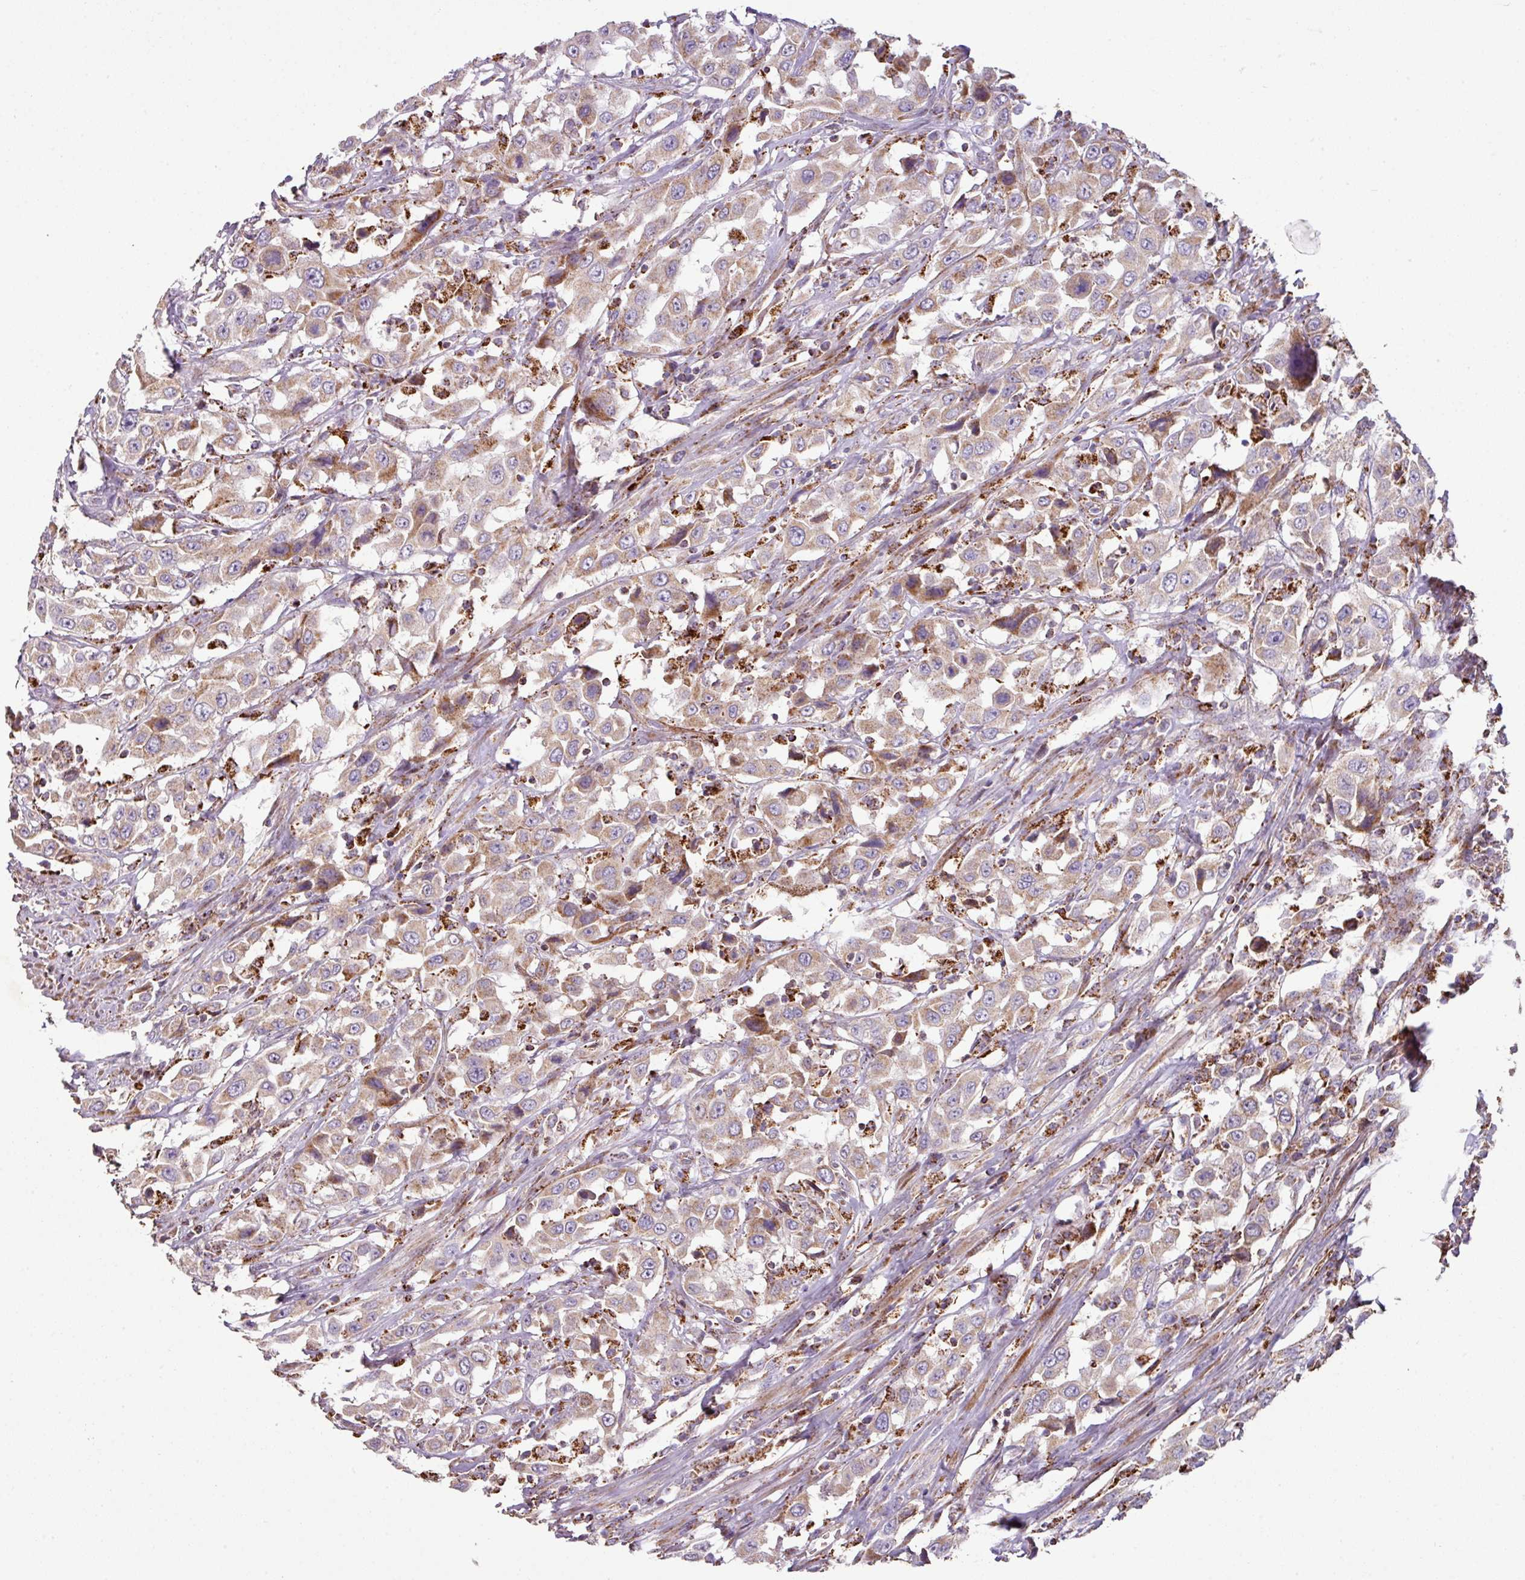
{"staining": {"intensity": "weak", "quantity": ">75%", "location": "cytoplasmic/membranous"}, "tissue": "urothelial cancer", "cell_type": "Tumor cells", "image_type": "cancer", "snomed": [{"axis": "morphology", "description": "Urothelial carcinoma, High grade"}, {"axis": "topography", "description": "Urinary bladder"}], "caption": "Protein expression analysis of human high-grade urothelial carcinoma reveals weak cytoplasmic/membranous expression in about >75% of tumor cells. (Brightfield microscopy of DAB IHC at high magnification).", "gene": "SQOR", "patient": {"sex": "male", "age": 61}}